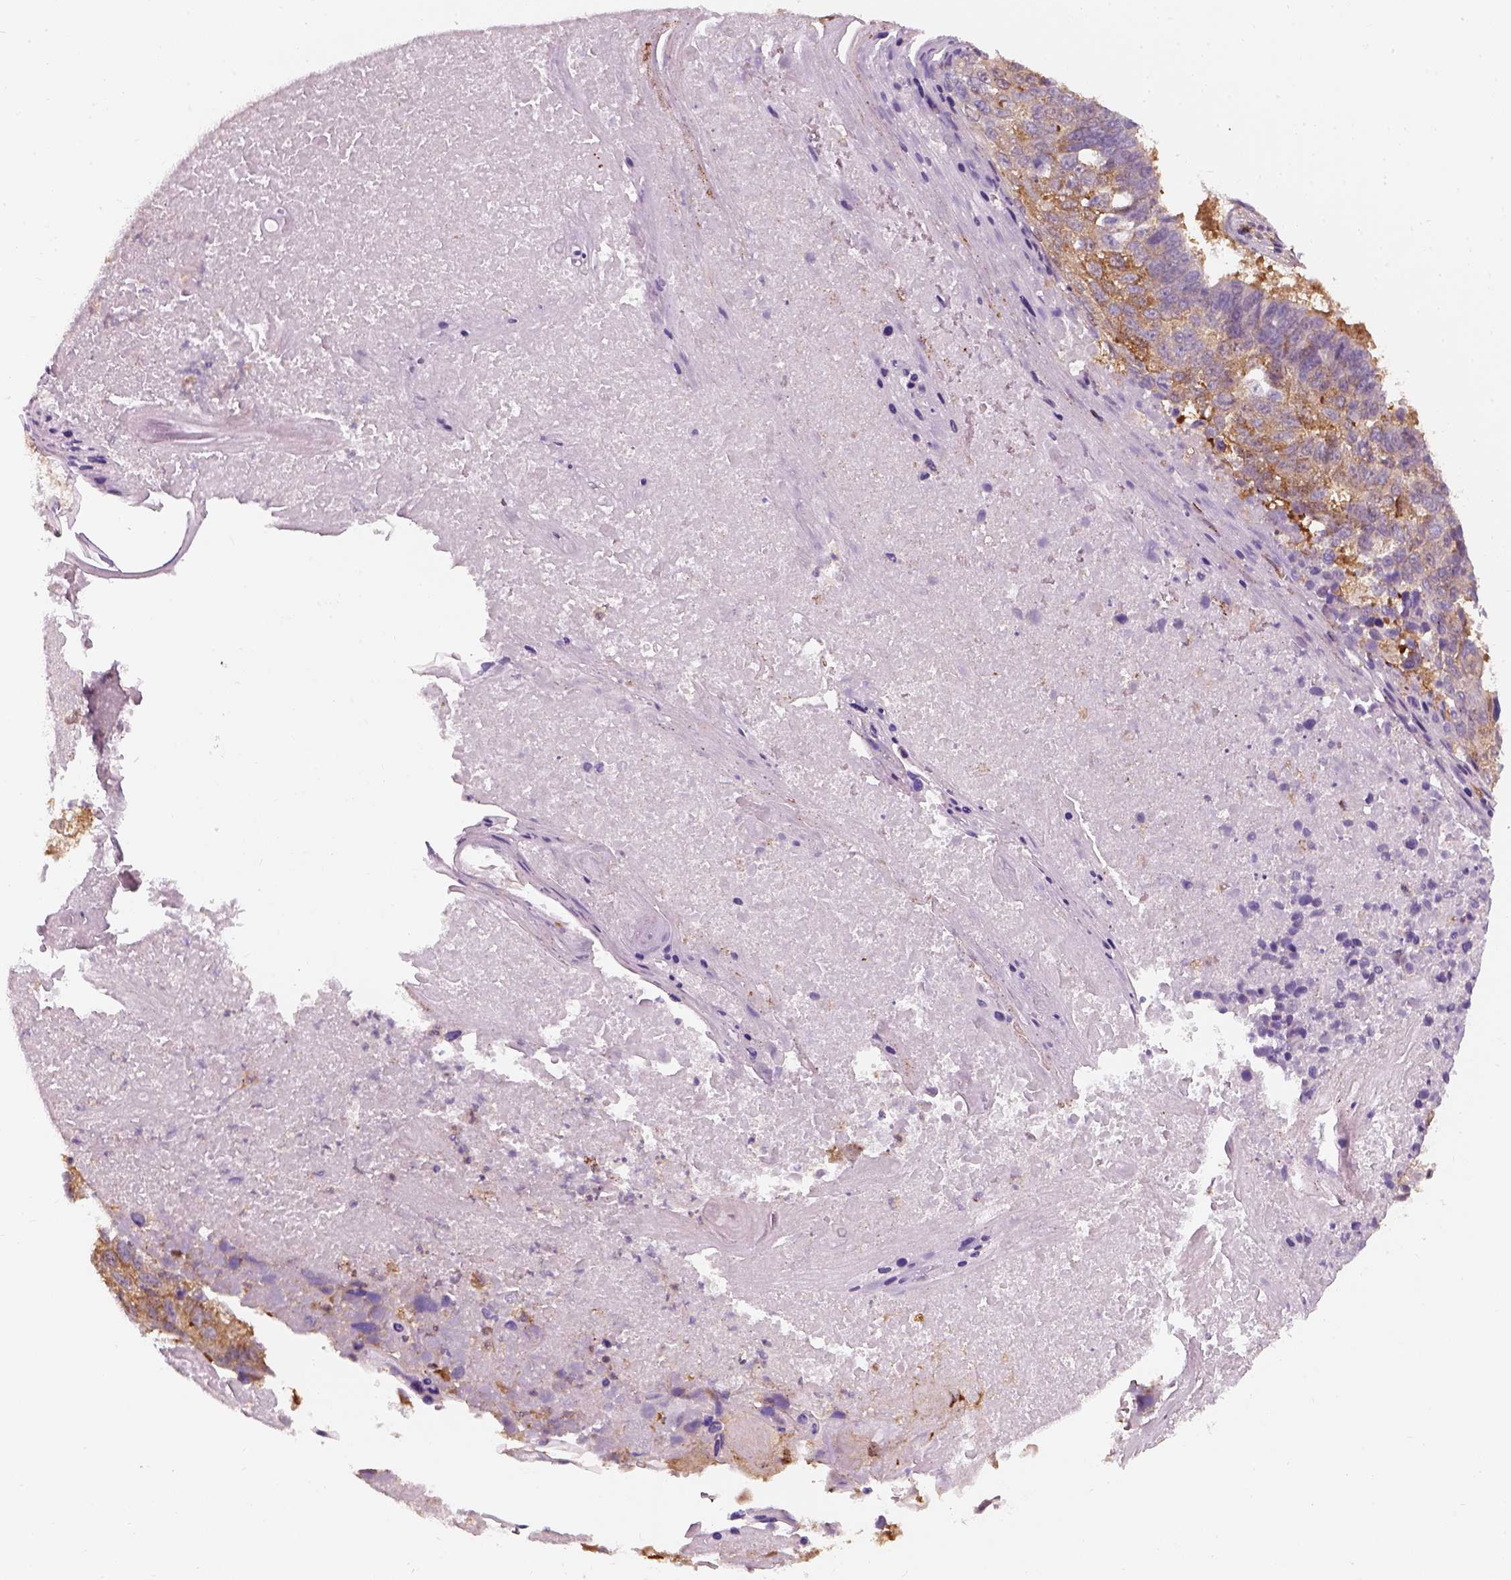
{"staining": {"intensity": "moderate", "quantity": ">75%", "location": "cytoplasmic/membranous"}, "tissue": "lung cancer", "cell_type": "Tumor cells", "image_type": "cancer", "snomed": [{"axis": "morphology", "description": "Squamous cell carcinoma, NOS"}, {"axis": "topography", "description": "Lung"}], "caption": "Lung cancer stained with immunohistochemistry (IHC) reveals moderate cytoplasmic/membranous staining in about >75% of tumor cells.", "gene": "SQSTM1", "patient": {"sex": "male", "age": 73}}